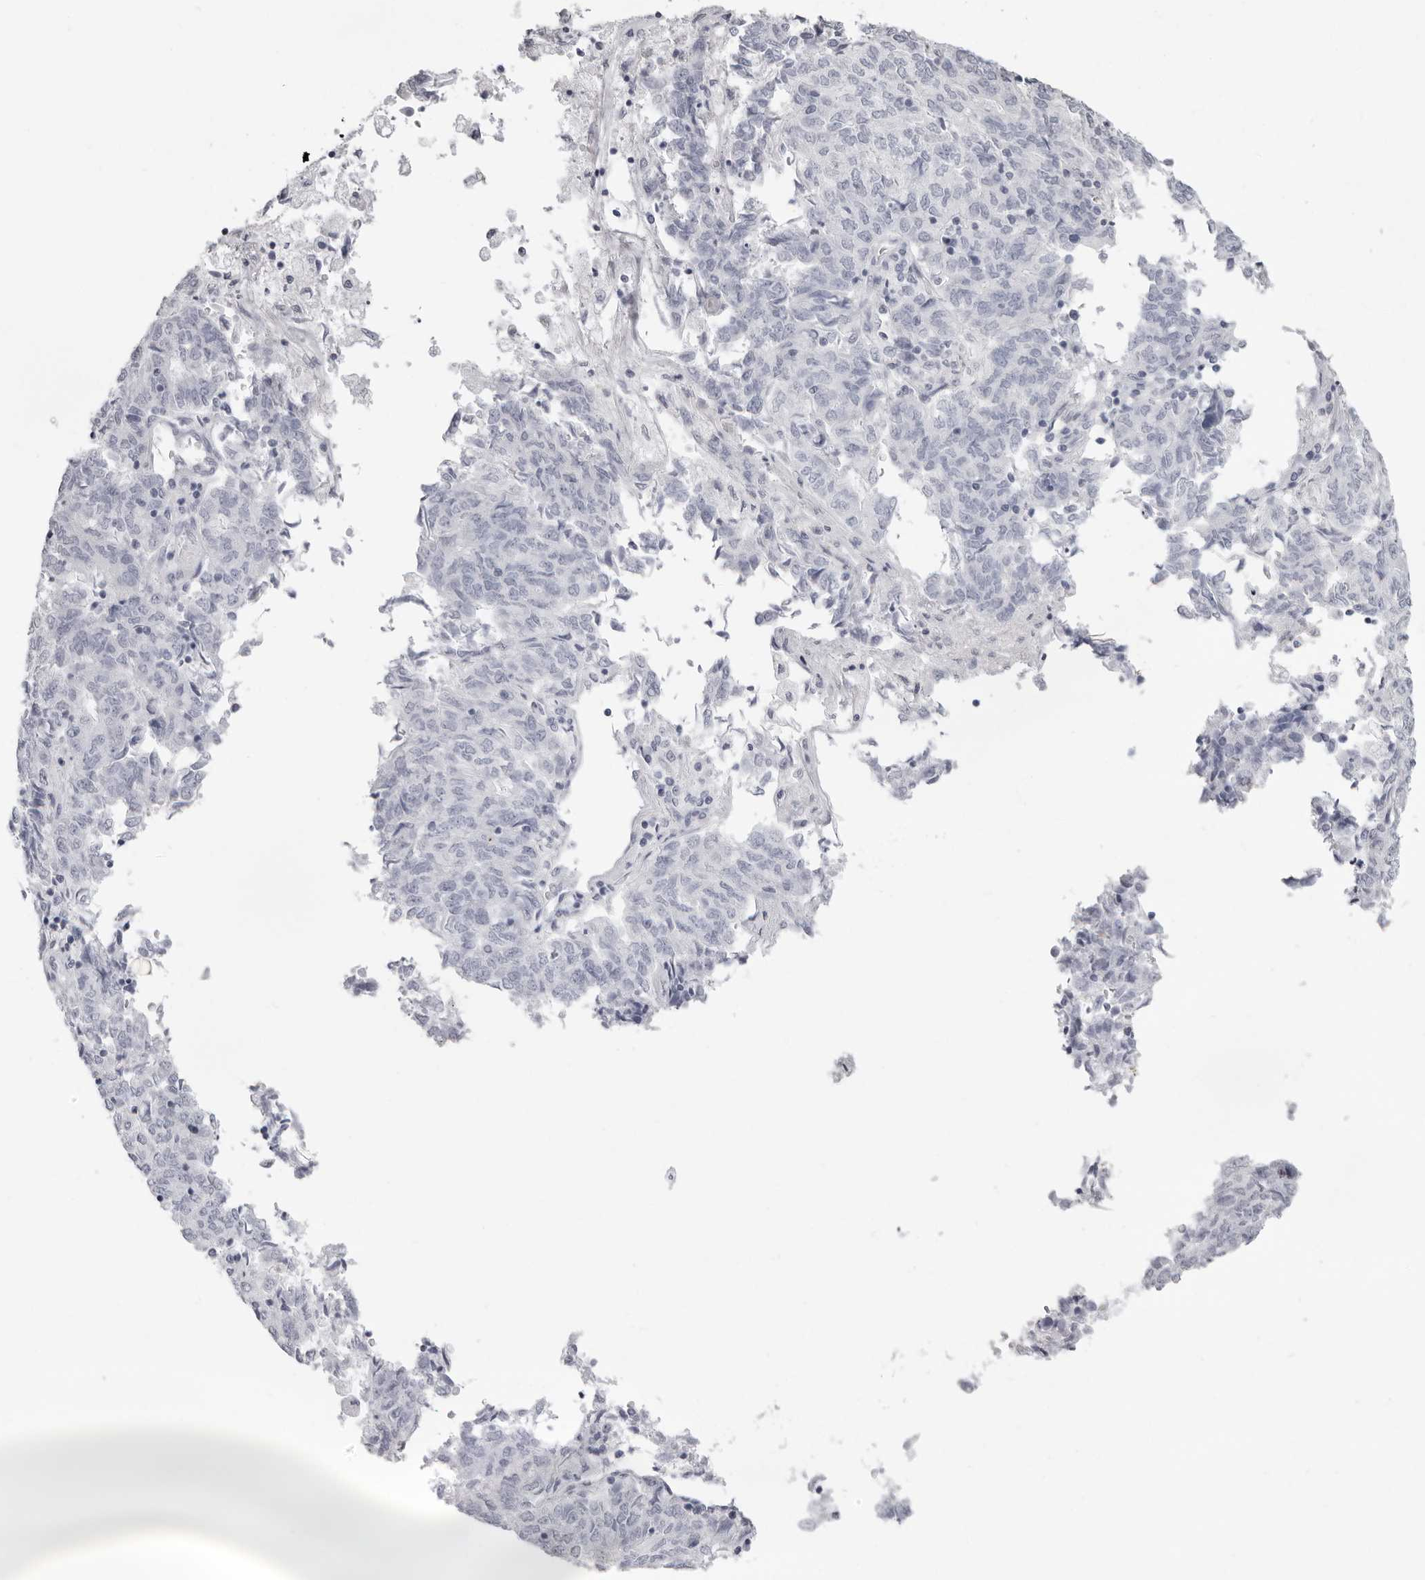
{"staining": {"intensity": "negative", "quantity": "none", "location": "none"}, "tissue": "endometrial cancer", "cell_type": "Tumor cells", "image_type": "cancer", "snomed": [{"axis": "morphology", "description": "Adenocarcinoma, NOS"}, {"axis": "topography", "description": "Endometrium"}], "caption": "Immunohistochemistry photomicrograph of human endometrial cancer stained for a protein (brown), which demonstrates no expression in tumor cells. The staining was performed using DAB to visualize the protein expression in brown, while the nuclei were stained in blue with hematoxylin (Magnification: 20x).", "gene": "INSL3", "patient": {"sex": "female", "age": 80}}